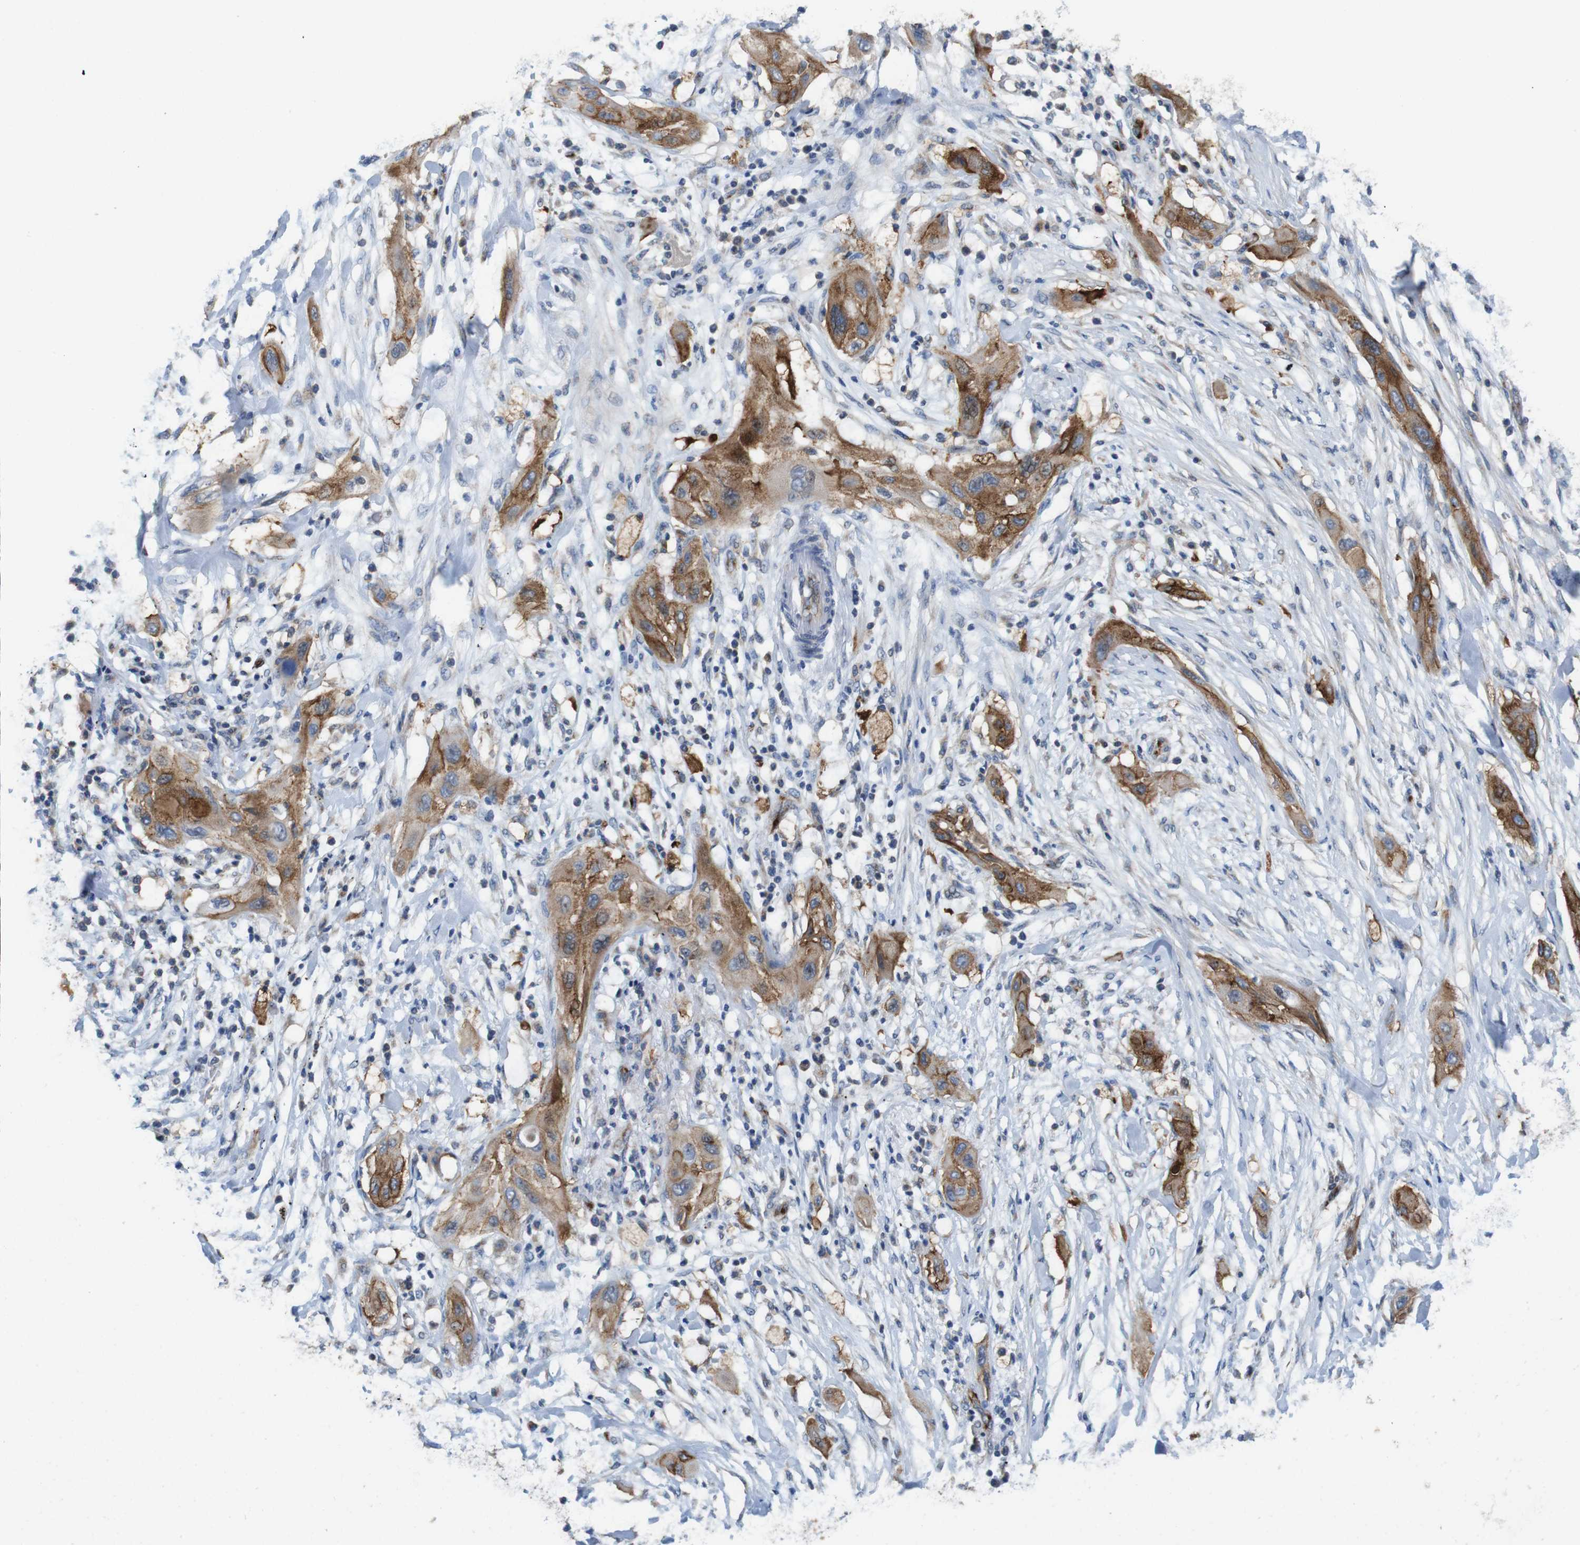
{"staining": {"intensity": "moderate", "quantity": ">75%", "location": "cytoplasmic/membranous"}, "tissue": "lung cancer", "cell_type": "Tumor cells", "image_type": "cancer", "snomed": [{"axis": "morphology", "description": "Squamous cell carcinoma, NOS"}, {"axis": "topography", "description": "Lung"}], "caption": "IHC histopathology image of neoplastic tissue: lung cancer (squamous cell carcinoma) stained using immunohistochemistry (IHC) reveals medium levels of moderate protein expression localized specifically in the cytoplasmic/membranous of tumor cells, appearing as a cytoplasmic/membranous brown color.", "gene": "EFCAB14", "patient": {"sex": "female", "age": 47}}